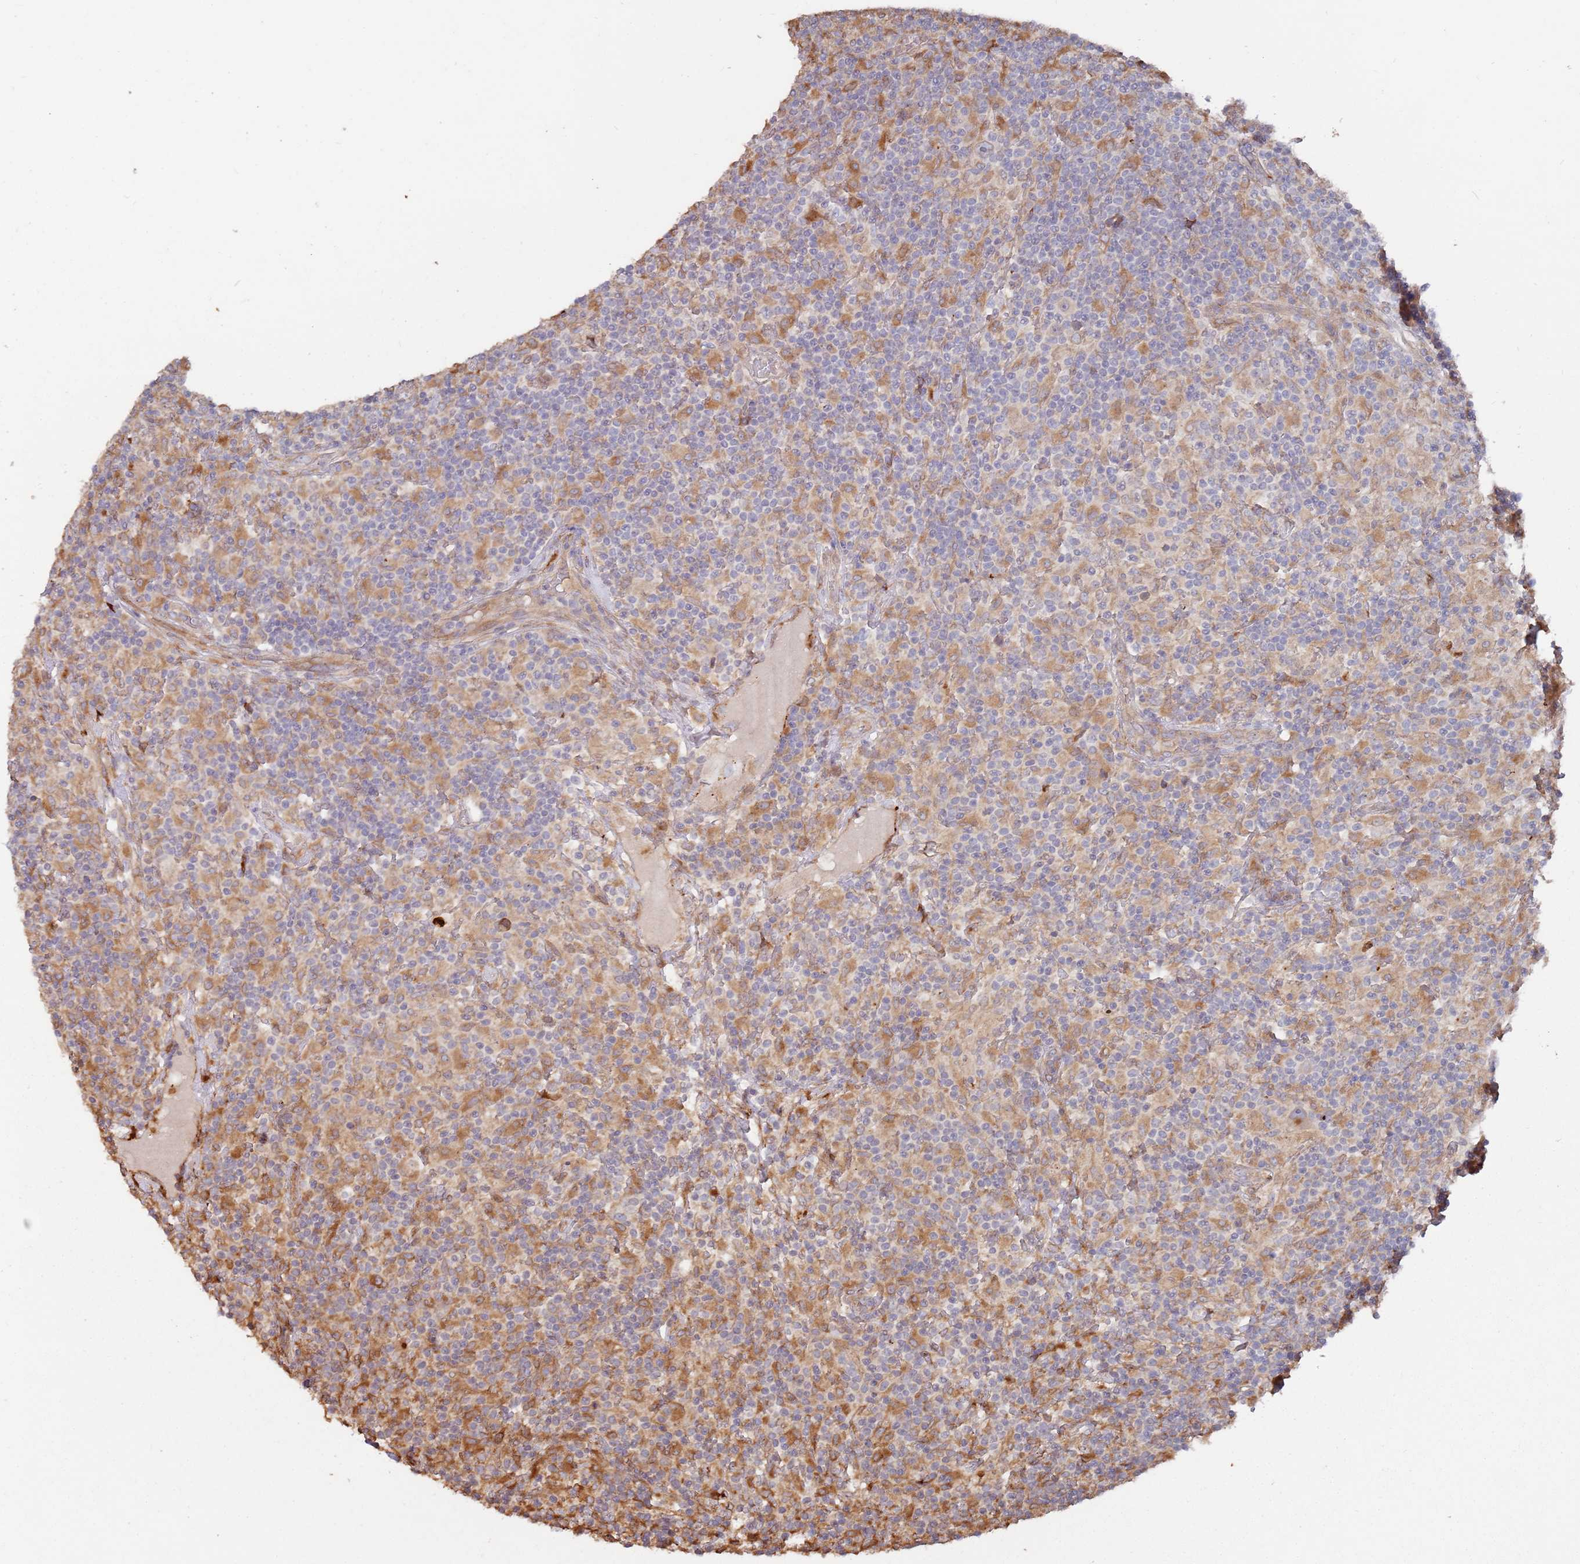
{"staining": {"intensity": "moderate", "quantity": "<25%", "location": "cytoplasmic/membranous"}, "tissue": "lymphoma", "cell_type": "Tumor cells", "image_type": "cancer", "snomed": [{"axis": "morphology", "description": "Hodgkin's disease, NOS"}, {"axis": "topography", "description": "Lymph node"}], "caption": "The photomicrograph reveals a brown stain indicating the presence of a protein in the cytoplasmic/membranous of tumor cells in lymphoma. (IHC, brightfield microscopy, high magnification).", "gene": "LACC1", "patient": {"sex": "male", "age": 70}}